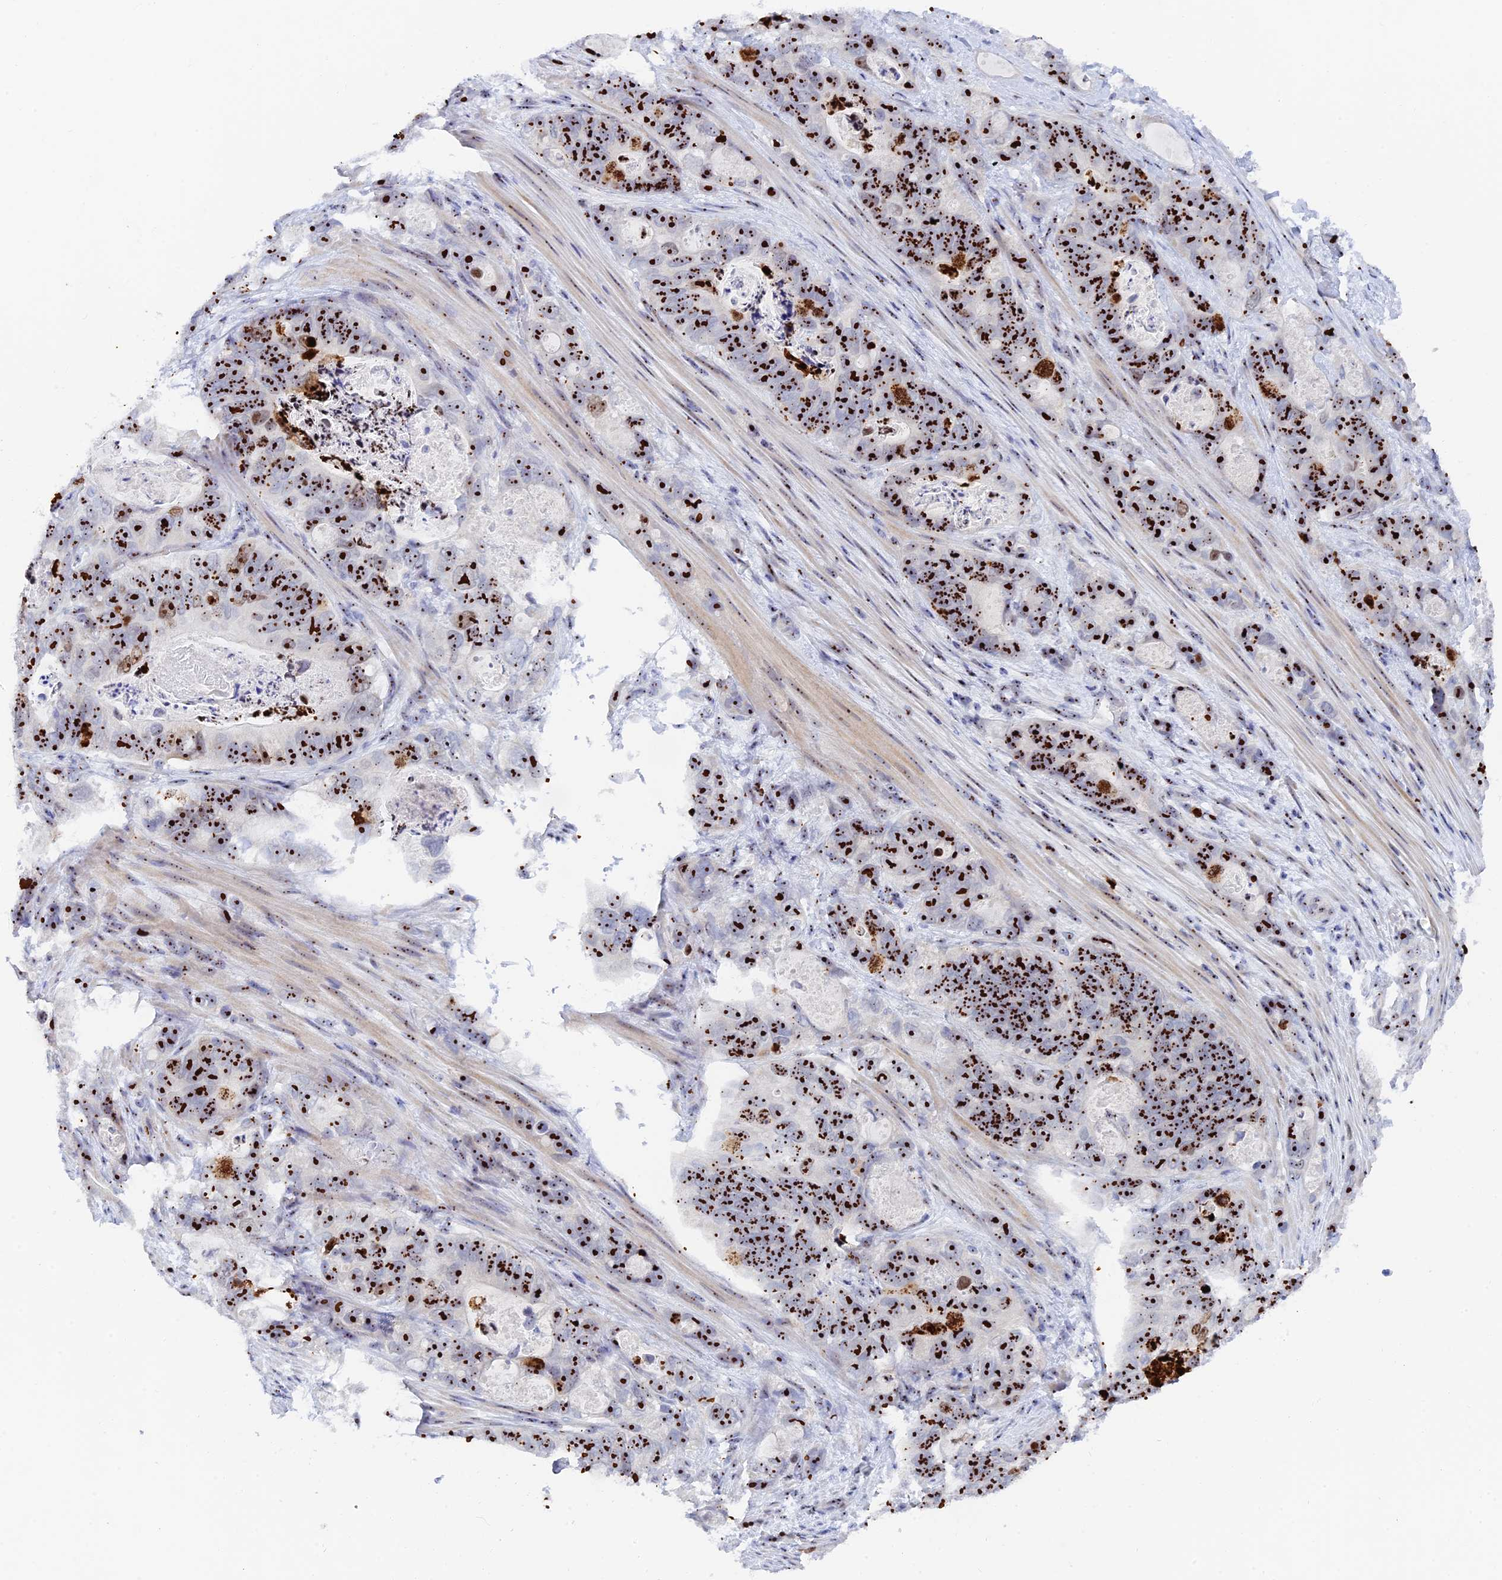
{"staining": {"intensity": "strong", "quantity": ">75%", "location": "nuclear"}, "tissue": "stomach cancer", "cell_type": "Tumor cells", "image_type": "cancer", "snomed": [{"axis": "morphology", "description": "Normal tissue, NOS"}, {"axis": "morphology", "description": "Adenocarcinoma, NOS"}, {"axis": "topography", "description": "Stomach"}], "caption": "This is an image of immunohistochemistry (IHC) staining of stomach cancer, which shows strong staining in the nuclear of tumor cells.", "gene": "RSL1D1", "patient": {"sex": "female", "age": 89}}